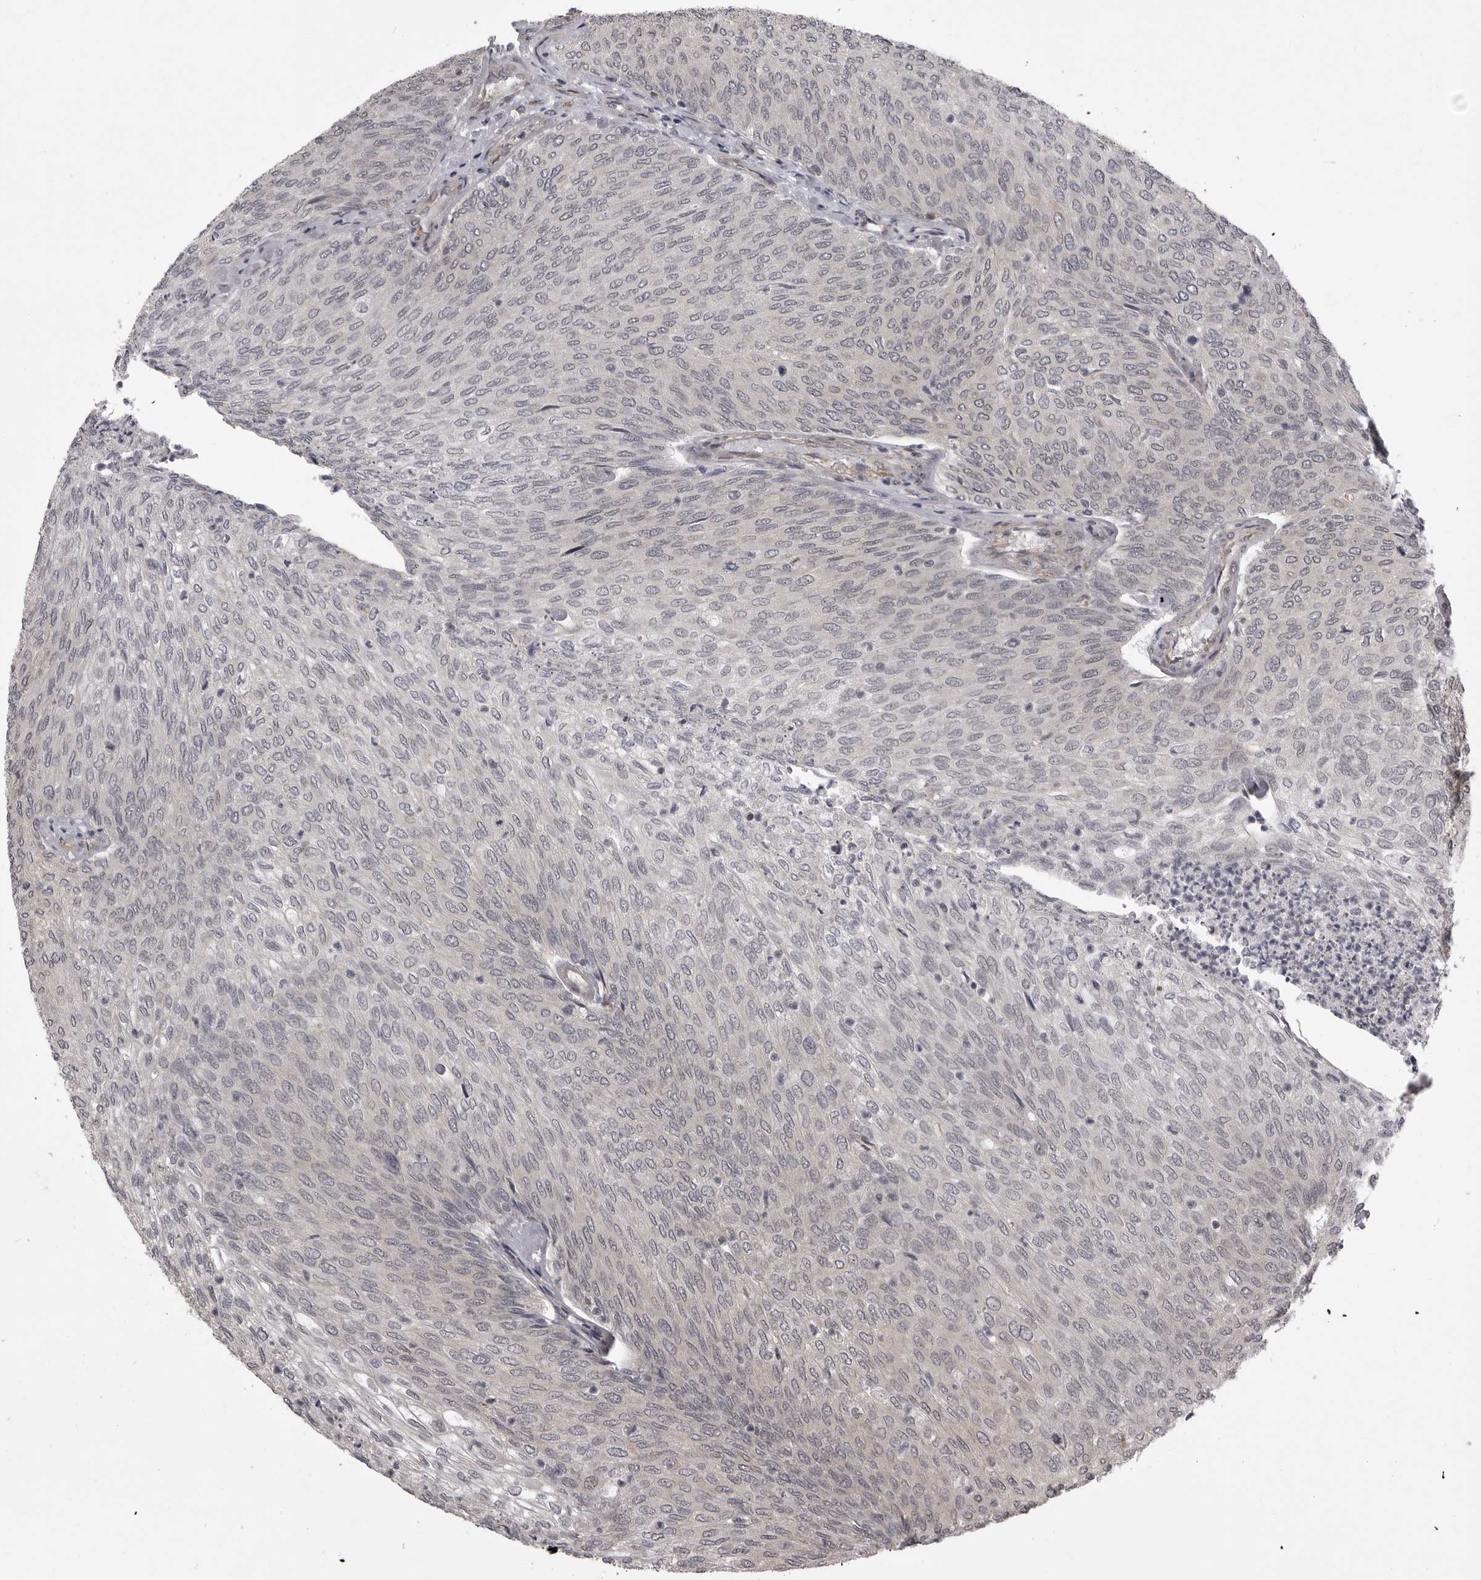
{"staining": {"intensity": "negative", "quantity": "none", "location": "none"}, "tissue": "urothelial cancer", "cell_type": "Tumor cells", "image_type": "cancer", "snomed": [{"axis": "morphology", "description": "Urothelial carcinoma, Low grade"}, {"axis": "topography", "description": "Urinary bladder"}], "caption": "This image is of low-grade urothelial carcinoma stained with IHC to label a protein in brown with the nuclei are counter-stained blue. There is no expression in tumor cells. (DAB (3,3'-diaminobenzidine) immunohistochemistry with hematoxylin counter stain).", "gene": "SNX16", "patient": {"sex": "female", "age": 79}}